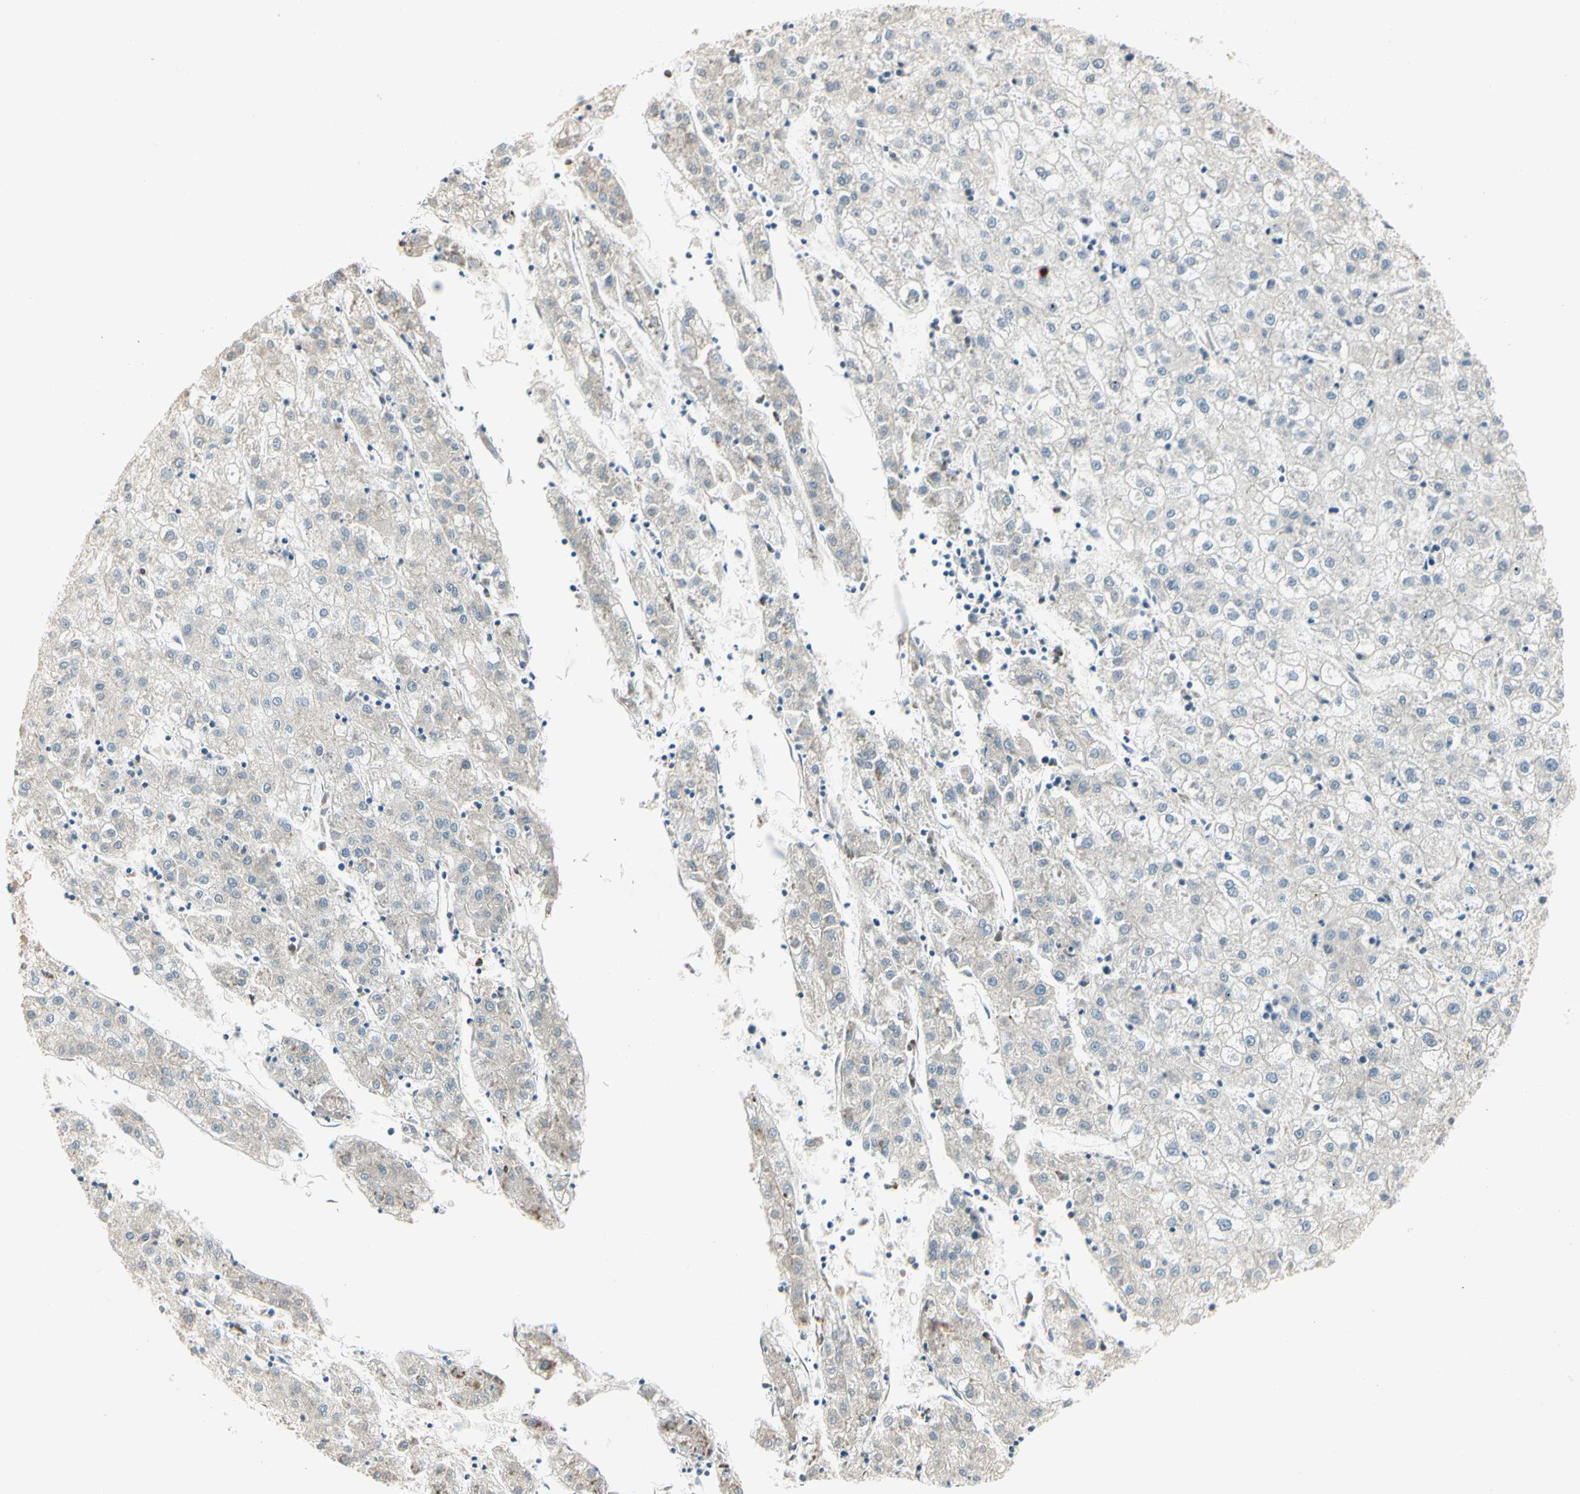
{"staining": {"intensity": "negative", "quantity": "none", "location": "none"}, "tissue": "liver cancer", "cell_type": "Tumor cells", "image_type": "cancer", "snomed": [{"axis": "morphology", "description": "Carcinoma, Hepatocellular, NOS"}, {"axis": "topography", "description": "Liver"}], "caption": "Hepatocellular carcinoma (liver) was stained to show a protein in brown. There is no significant staining in tumor cells. (DAB (3,3'-diaminobenzidine) immunohistochemistry visualized using brightfield microscopy, high magnification).", "gene": "PCDHB15", "patient": {"sex": "male", "age": 72}}